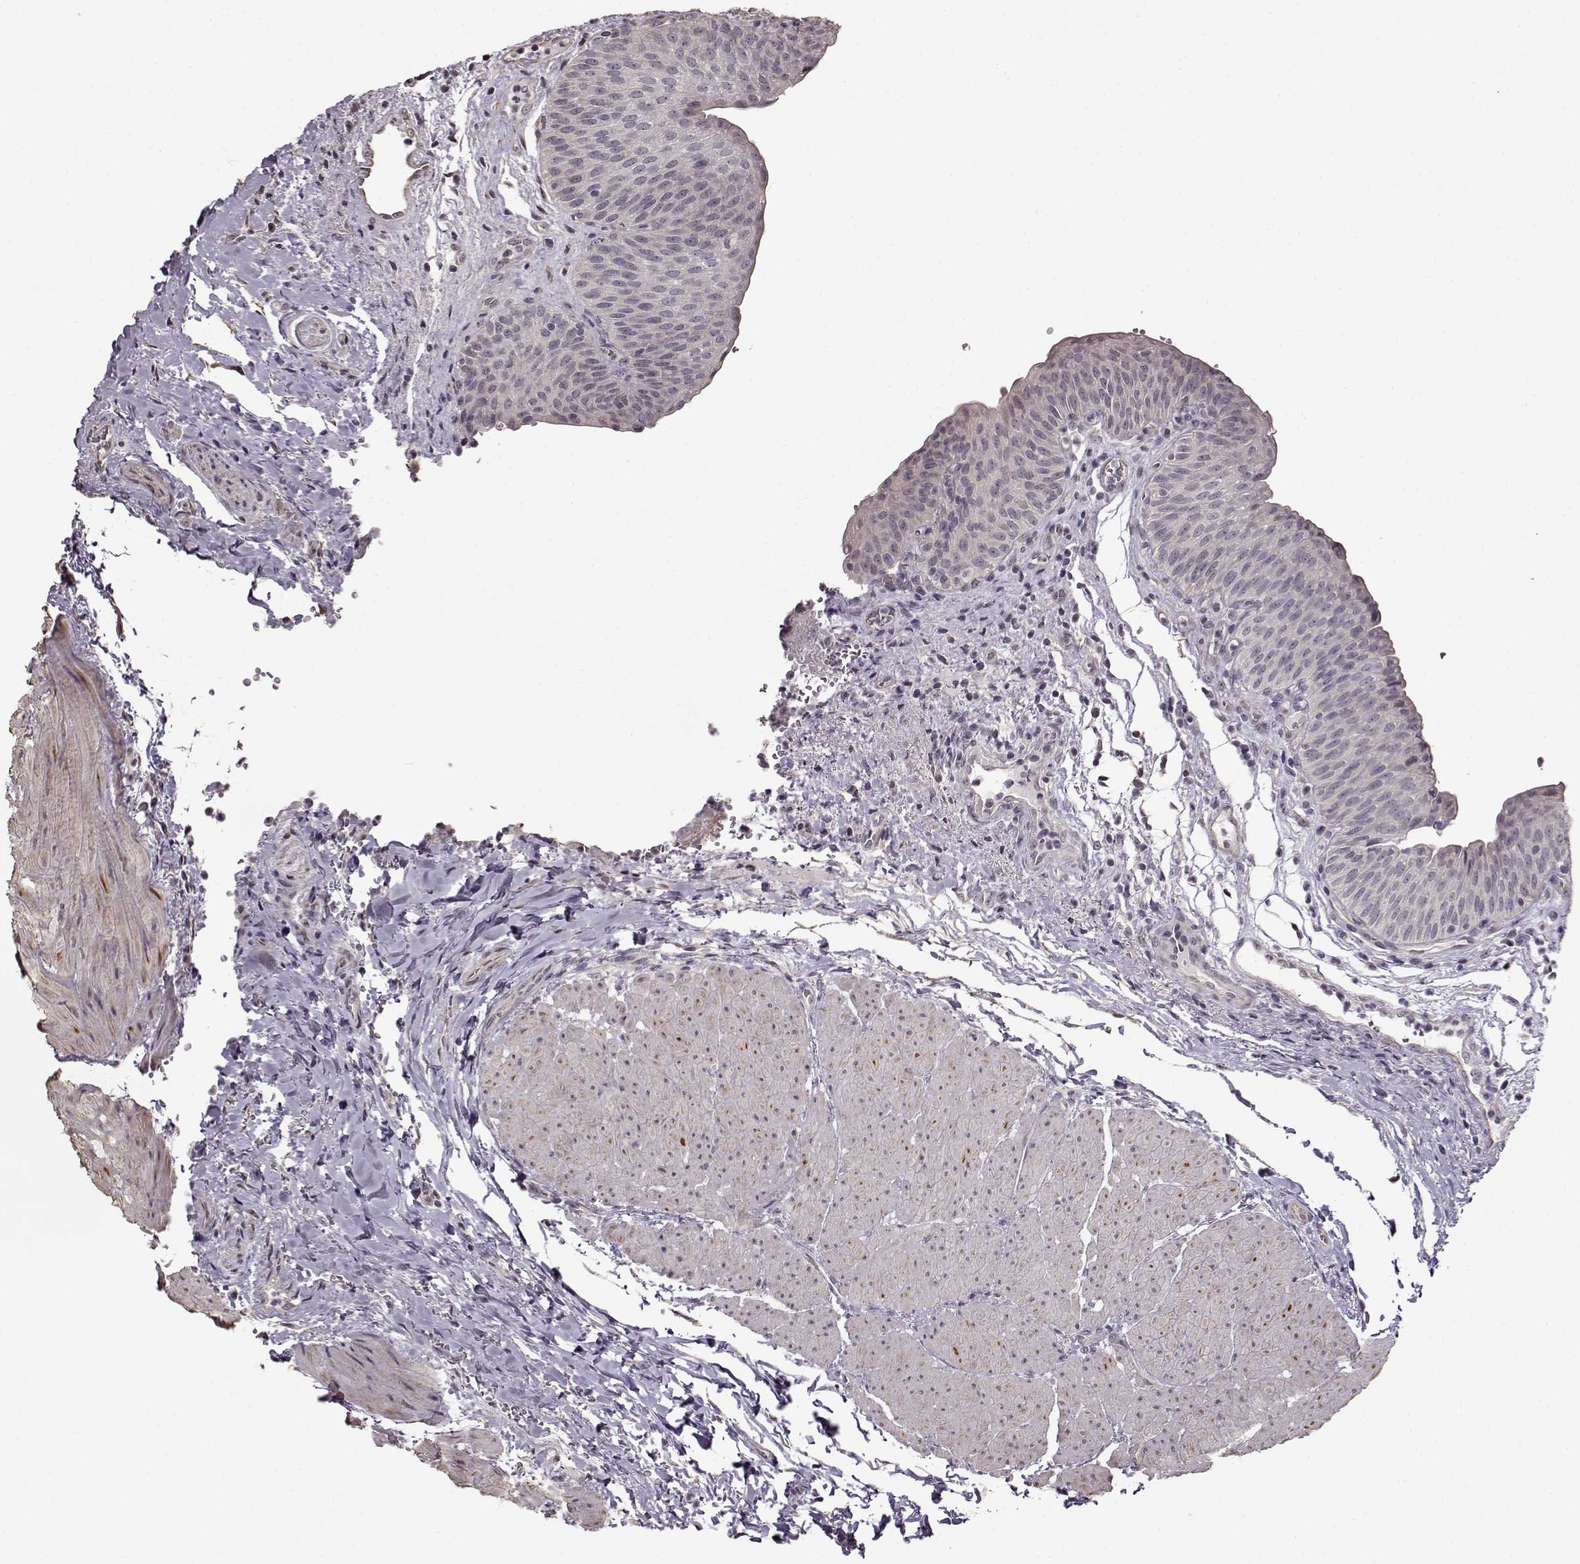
{"staining": {"intensity": "negative", "quantity": "none", "location": "none"}, "tissue": "urinary bladder", "cell_type": "Urothelial cells", "image_type": "normal", "snomed": [{"axis": "morphology", "description": "Normal tissue, NOS"}, {"axis": "topography", "description": "Urinary bladder"}], "caption": "This histopathology image is of unremarkable urinary bladder stained with IHC to label a protein in brown with the nuclei are counter-stained blue. There is no staining in urothelial cells. (Stains: DAB (3,3'-diaminobenzidine) IHC with hematoxylin counter stain, Microscopy: brightfield microscopy at high magnification).", "gene": "FSHB", "patient": {"sex": "male", "age": 66}}